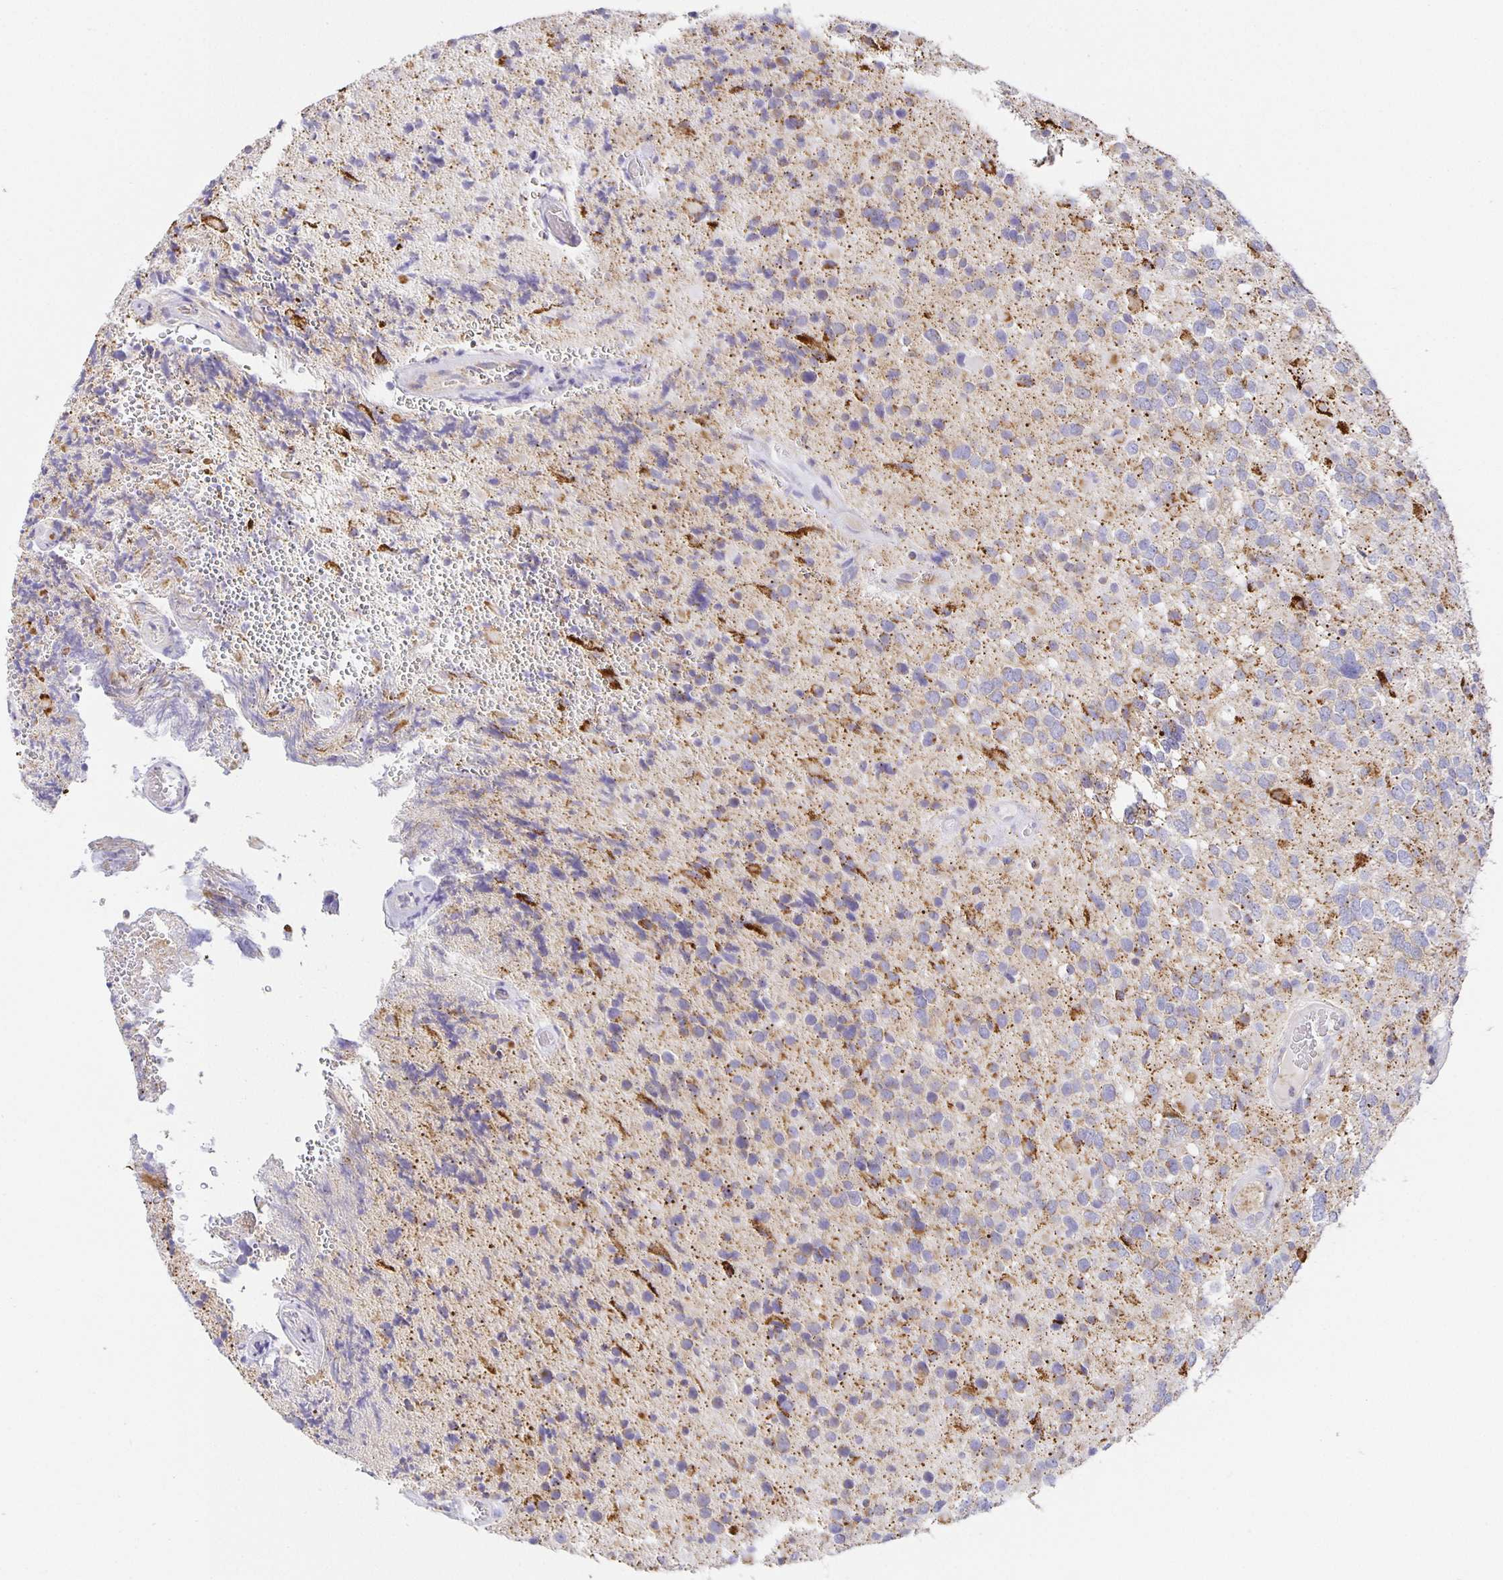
{"staining": {"intensity": "weak", "quantity": "<25%", "location": "cytoplasmic/membranous"}, "tissue": "glioma", "cell_type": "Tumor cells", "image_type": "cancer", "snomed": [{"axis": "morphology", "description": "Glioma, malignant, High grade"}, {"axis": "topography", "description": "Brain"}], "caption": "There is no significant expression in tumor cells of glioma.", "gene": "FLRT3", "patient": {"sex": "female", "age": 40}}